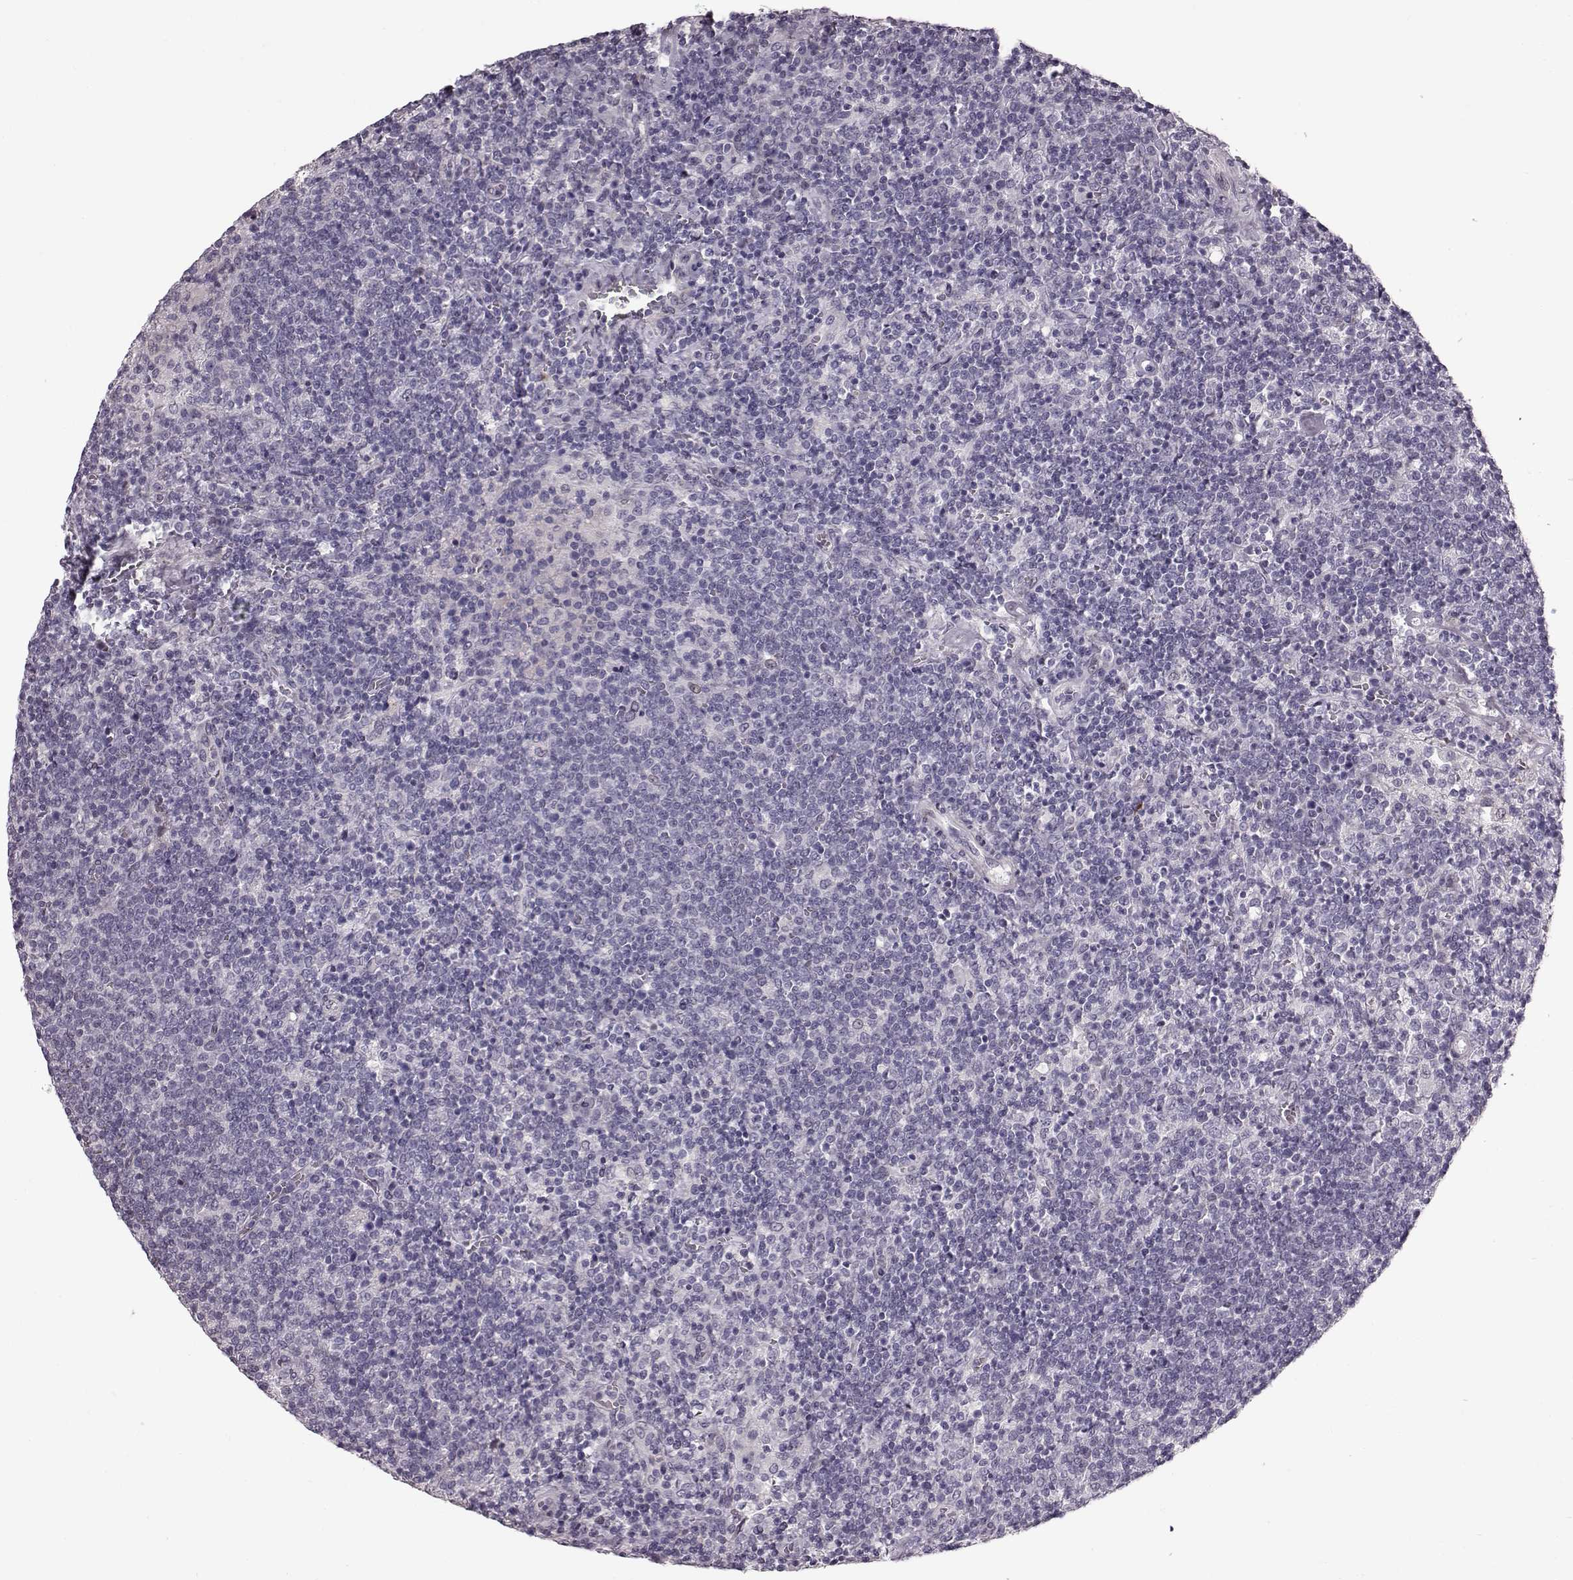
{"staining": {"intensity": "negative", "quantity": "none", "location": "none"}, "tissue": "lymphoma", "cell_type": "Tumor cells", "image_type": "cancer", "snomed": [{"axis": "morphology", "description": "Malignant lymphoma, non-Hodgkin's type, High grade"}, {"axis": "topography", "description": "Lymph node"}], "caption": "Immunohistochemistry (IHC) photomicrograph of malignant lymphoma, non-Hodgkin's type (high-grade) stained for a protein (brown), which shows no expression in tumor cells.", "gene": "TCHHL1", "patient": {"sex": "male", "age": 61}}